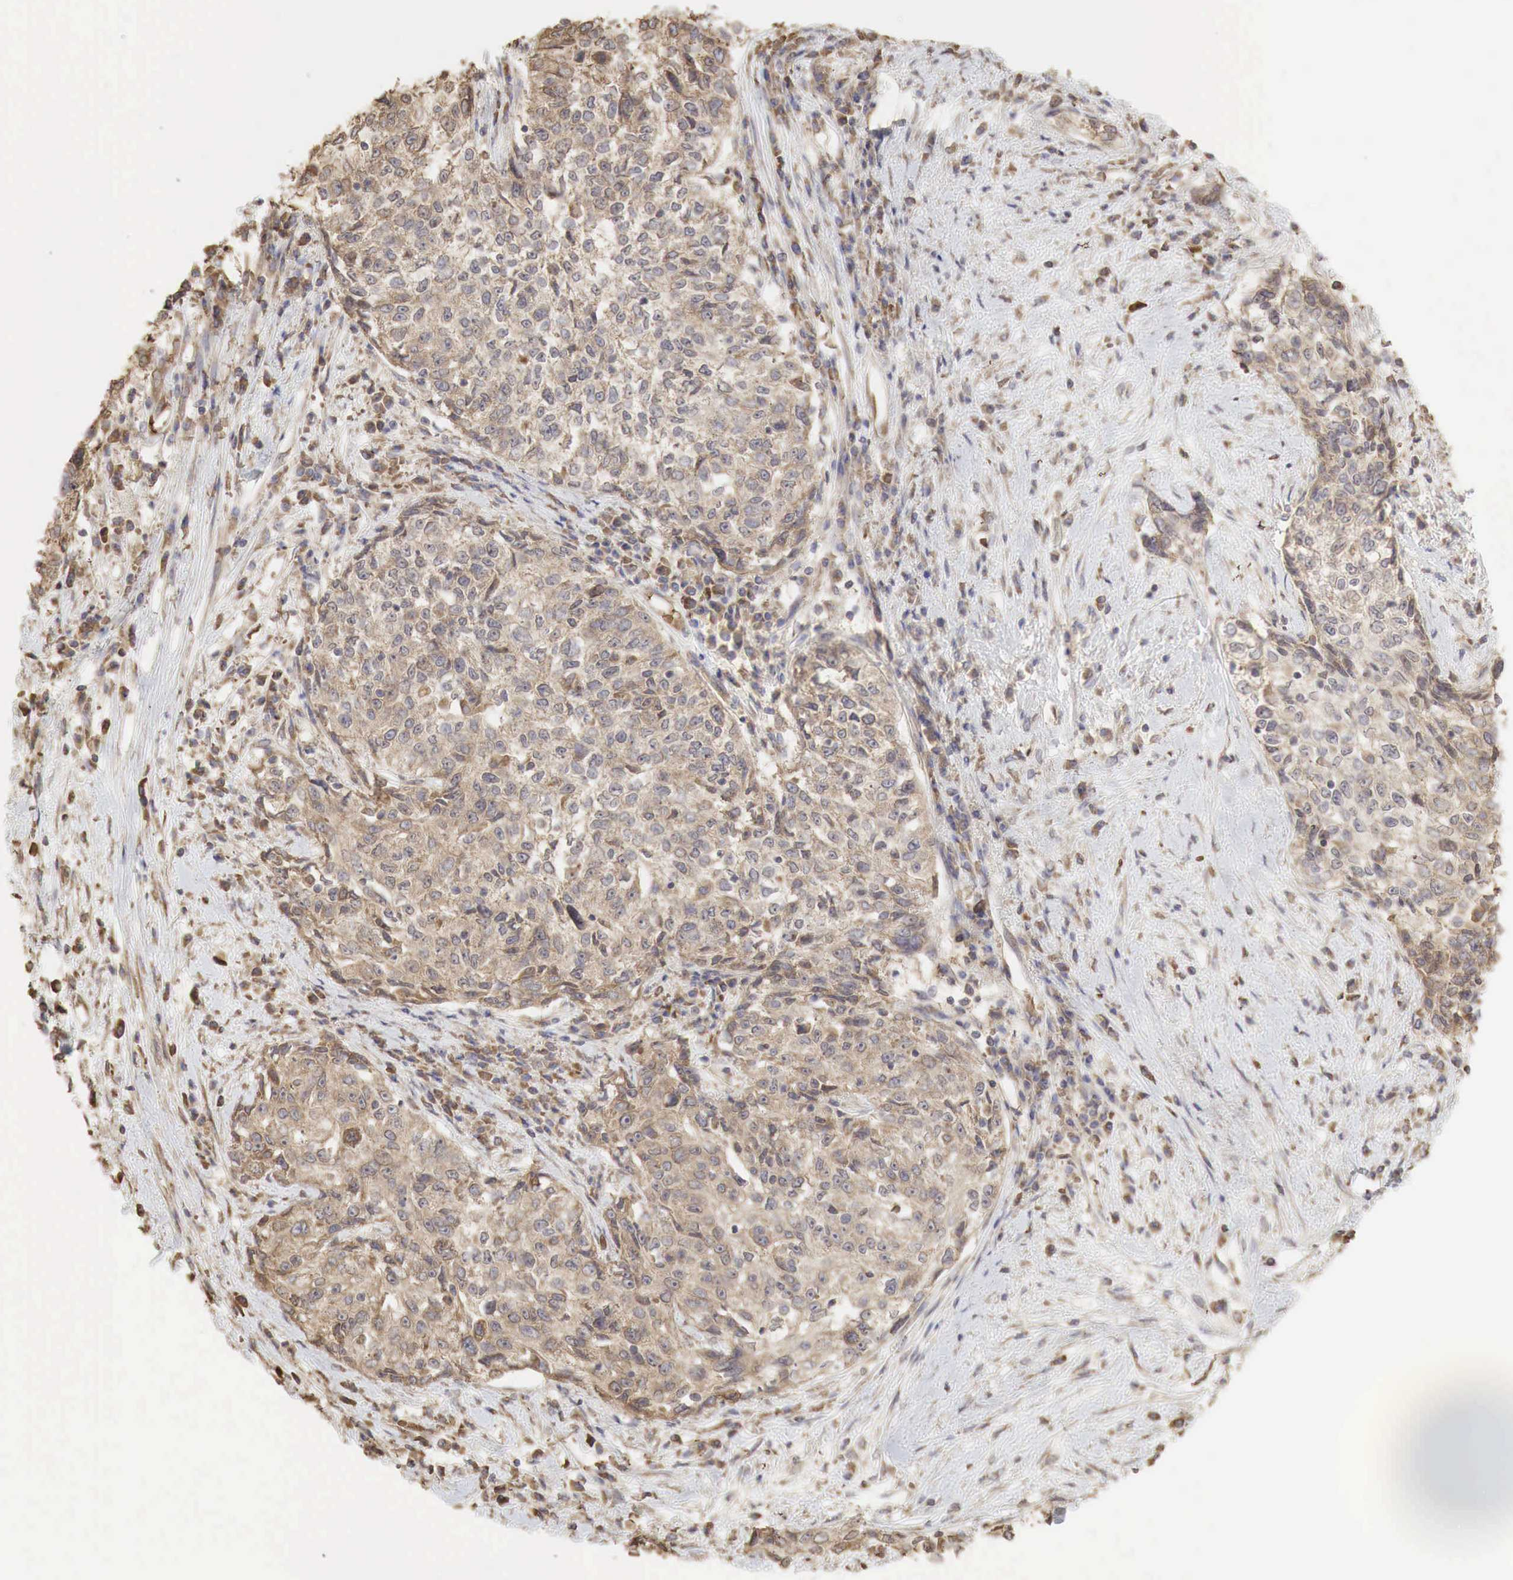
{"staining": {"intensity": "weak", "quantity": ">75%", "location": "cytoplasmic/membranous"}, "tissue": "cervical cancer", "cell_type": "Tumor cells", "image_type": "cancer", "snomed": [{"axis": "morphology", "description": "Squamous cell carcinoma, NOS"}, {"axis": "topography", "description": "Cervix"}], "caption": "A brown stain labels weak cytoplasmic/membranous positivity of a protein in cervical squamous cell carcinoma tumor cells.", "gene": "PABPC5", "patient": {"sex": "female", "age": 57}}